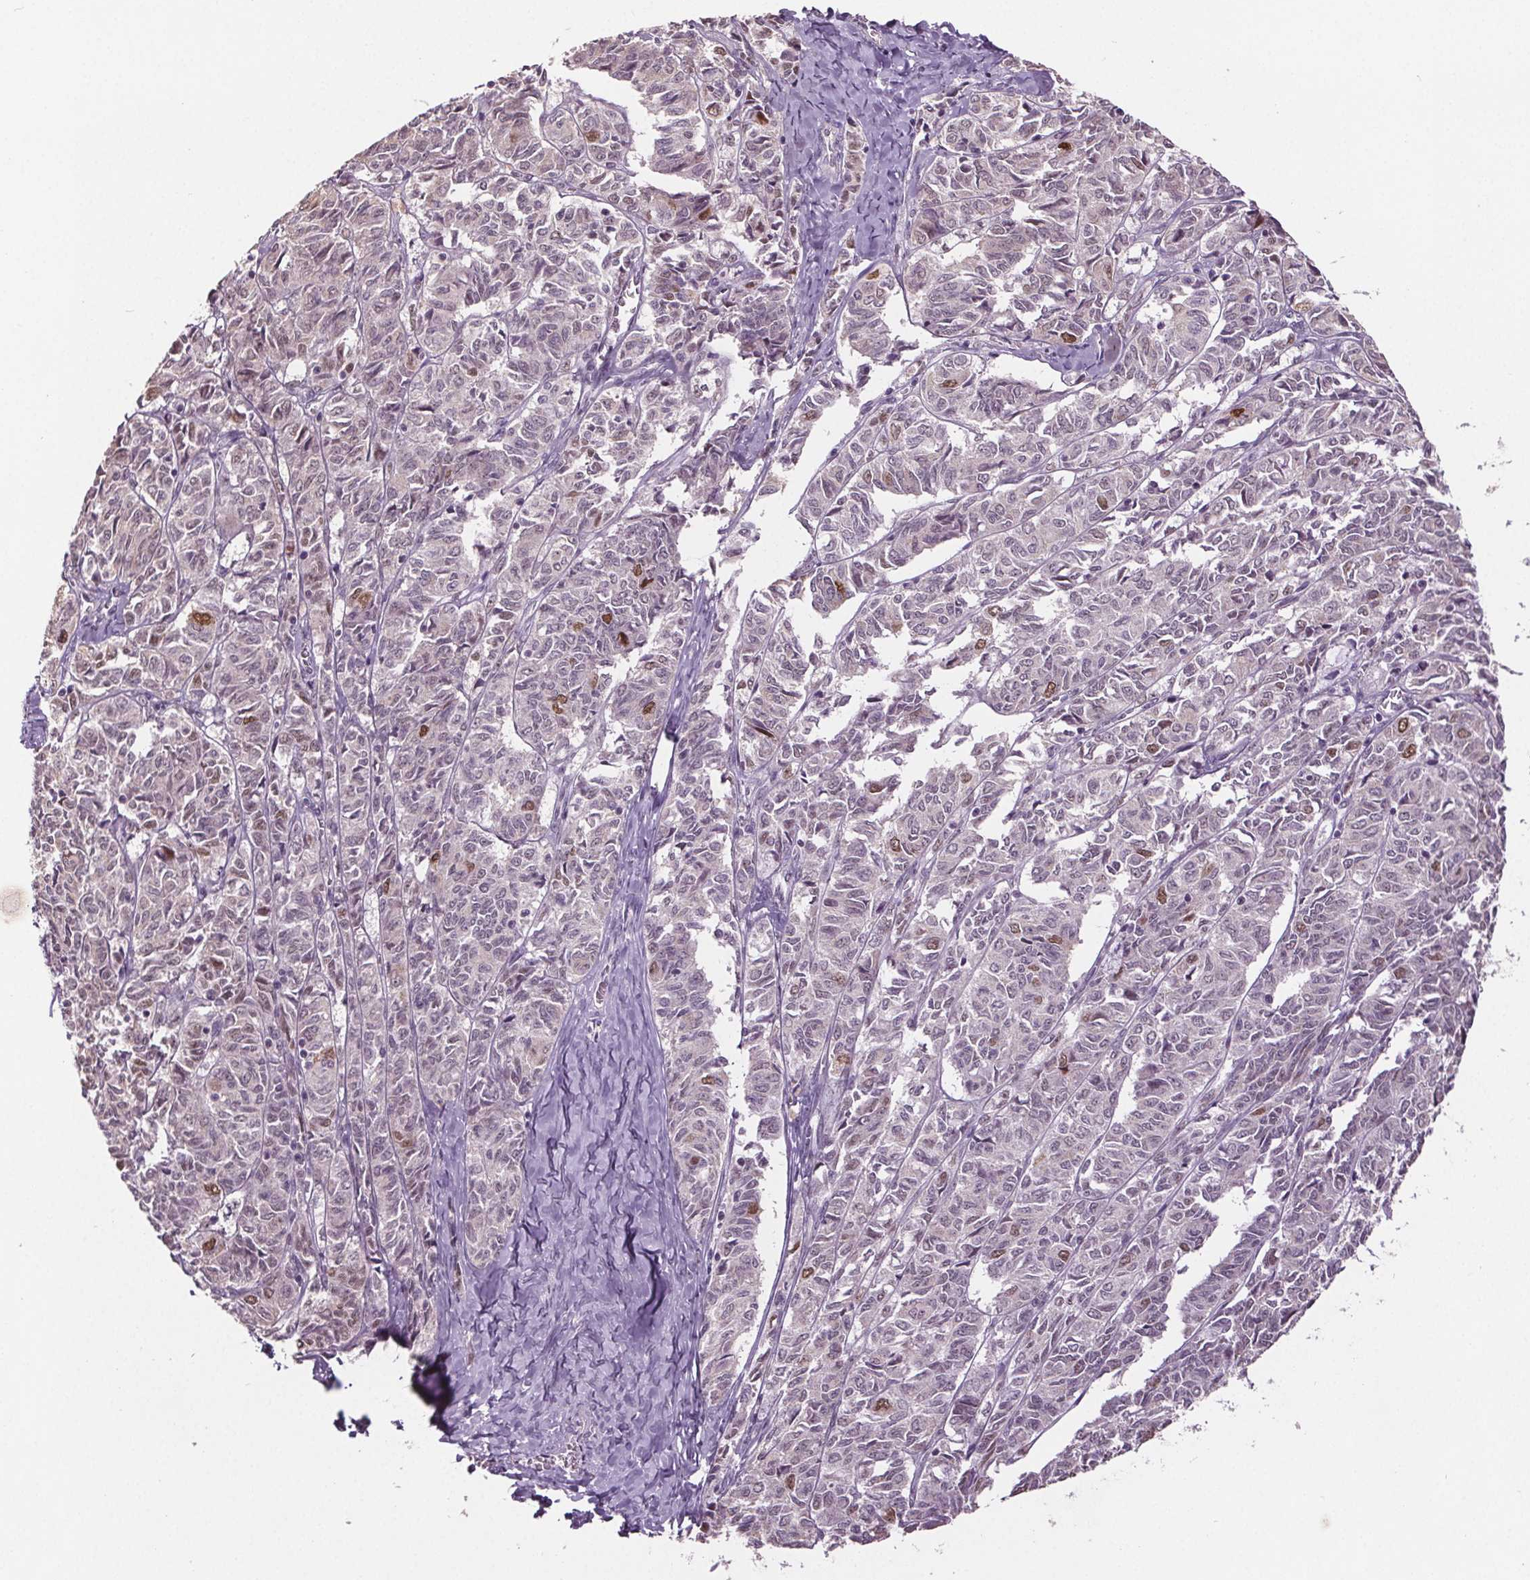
{"staining": {"intensity": "moderate", "quantity": "<25%", "location": "nuclear"}, "tissue": "ovarian cancer", "cell_type": "Tumor cells", "image_type": "cancer", "snomed": [{"axis": "morphology", "description": "Carcinoma, endometroid"}, {"axis": "topography", "description": "Ovary"}], "caption": "This histopathology image shows immunohistochemistry staining of human ovarian cancer, with low moderate nuclear positivity in about <25% of tumor cells.", "gene": "CENPF", "patient": {"sex": "female", "age": 80}}